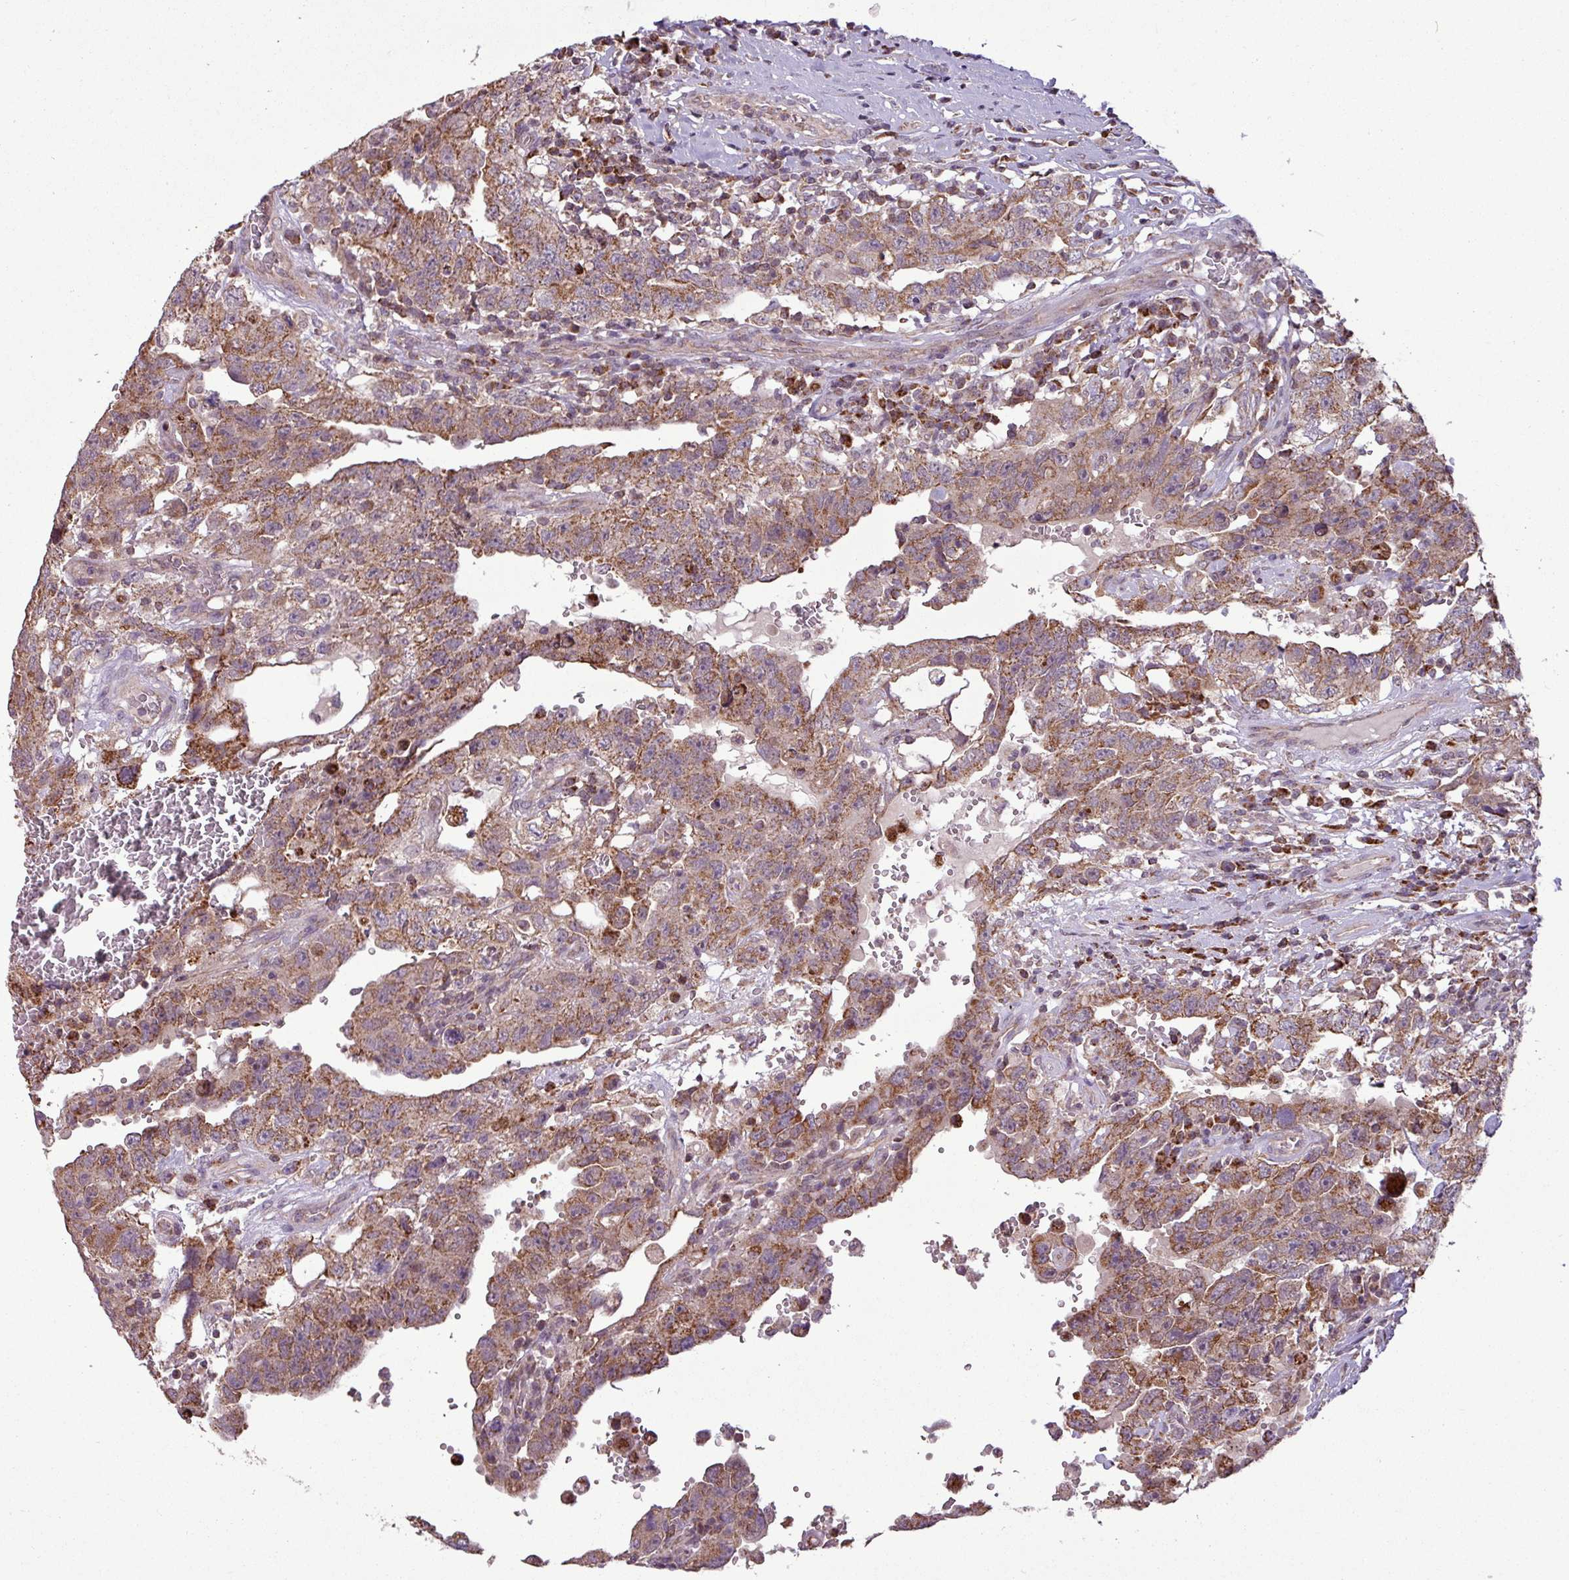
{"staining": {"intensity": "moderate", "quantity": ">75%", "location": "cytoplasmic/membranous"}, "tissue": "testis cancer", "cell_type": "Tumor cells", "image_type": "cancer", "snomed": [{"axis": "morphology", "description": "Carcinoma, Embryonal, NOS"}, {"axis": "topography", "description": "Testis"}], "caption": "Approximately >75% of tumor cells in human testis cancer (embryonal carcinoma) demonstrate moderate cytoplasmic/membranous protein staining as visualized by brown immunohistochemical staining.", "gene": "MCTP2", "patient": {"sex": "male", "age": 26}}